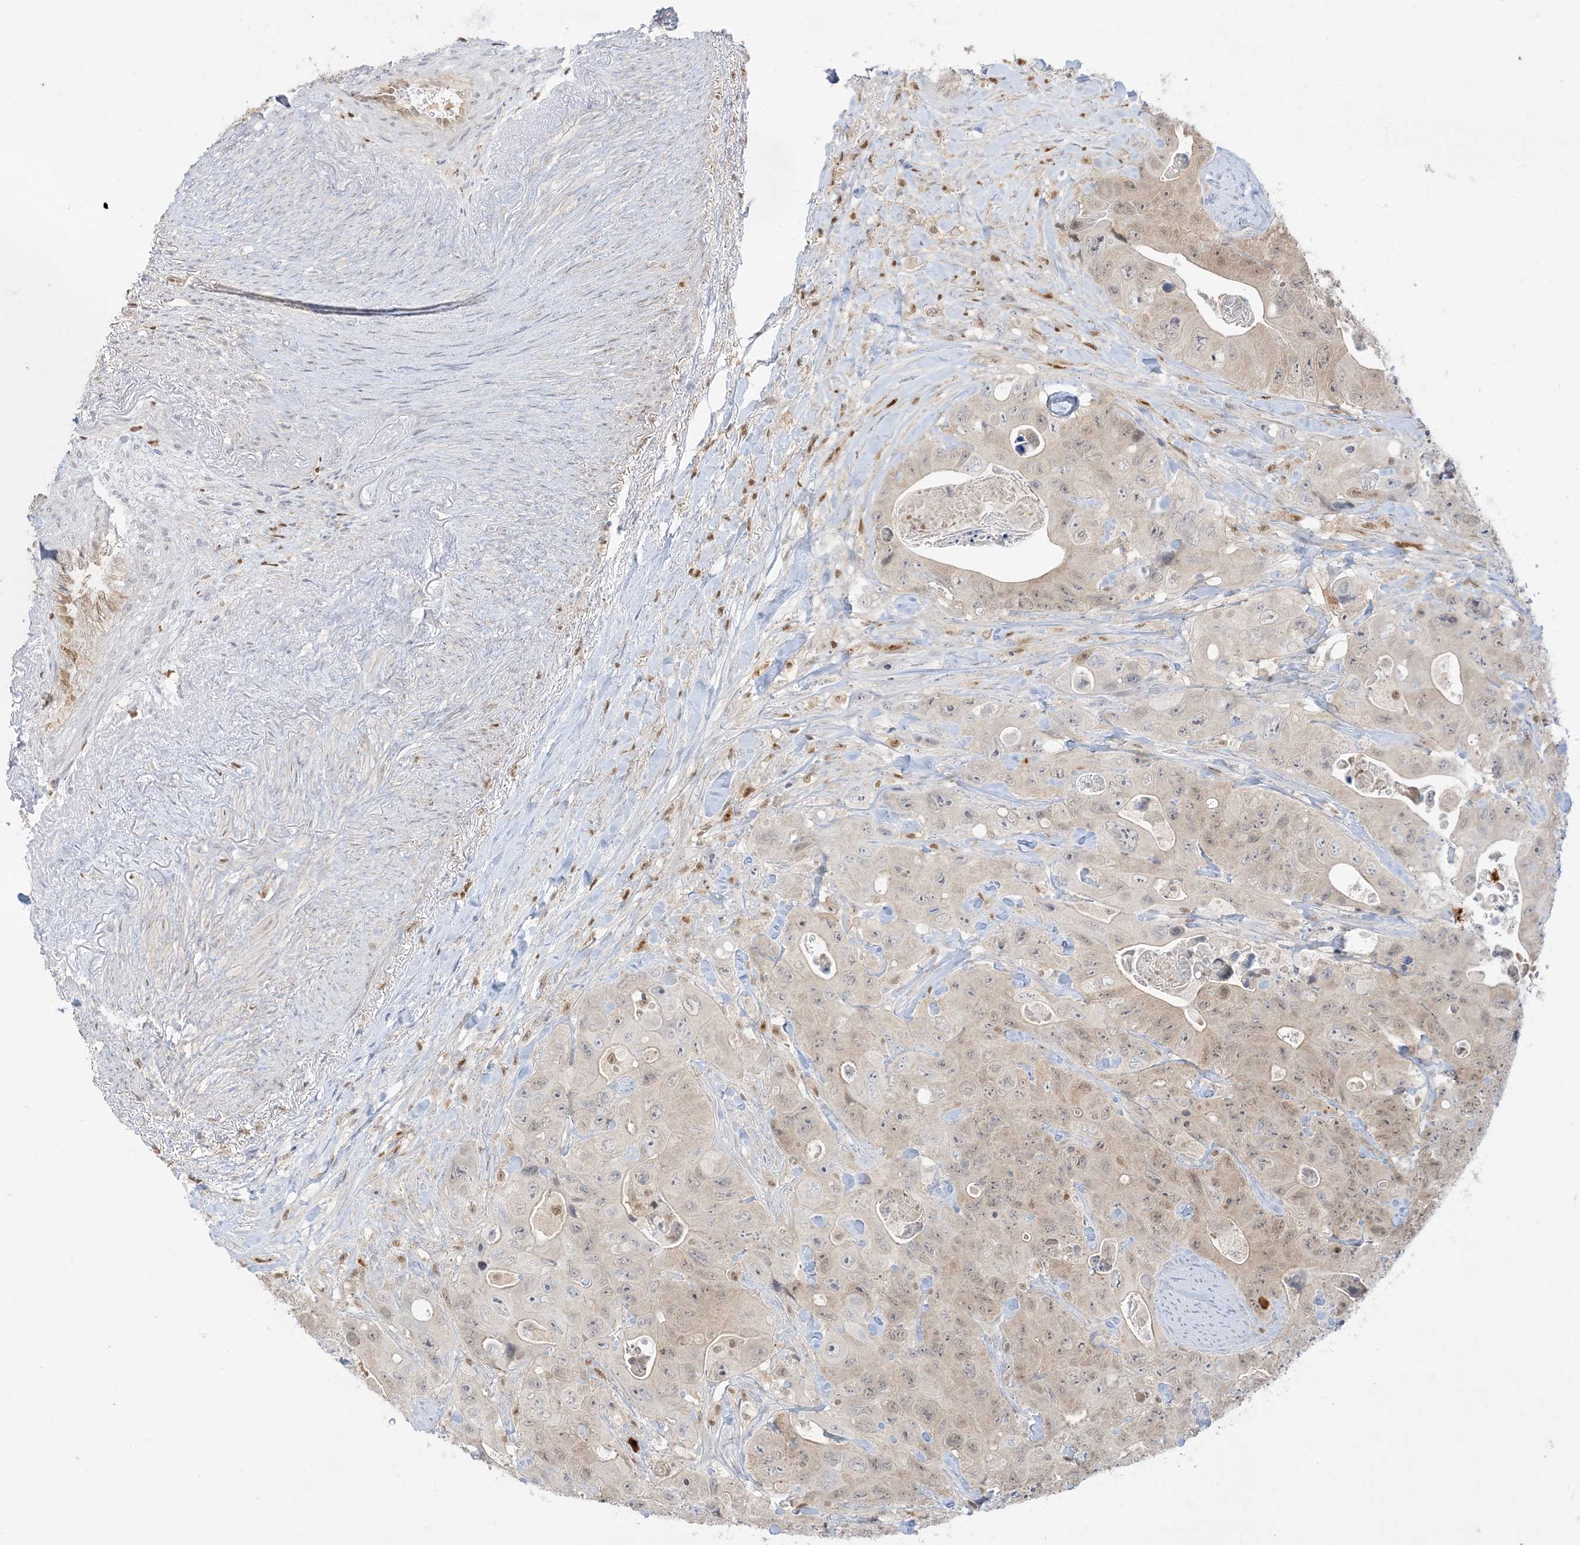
{"staining": {"intensity": "moderate", "quantity": "25%-75%", "location": "cytoplasmic/membranous,nuclear"}, "tissue": "colorectal cancer", "cell_type": "Tumor cells", "image_type": "cancer", "snomed": [{"axis": "morphology", "description": "Adenocarcinoma, NOS"}, {"axis": "topography", "description": "Colon"}], "caption": "Immunohistochemical staining of human colorectal cancer reveals medium levels of moderate cytoplasmic/membranous and nuclear protein positivity in about 25%-75% of tumor cells.", "gene": "GCA", "patient": {"sex": "female", "age": 46}}